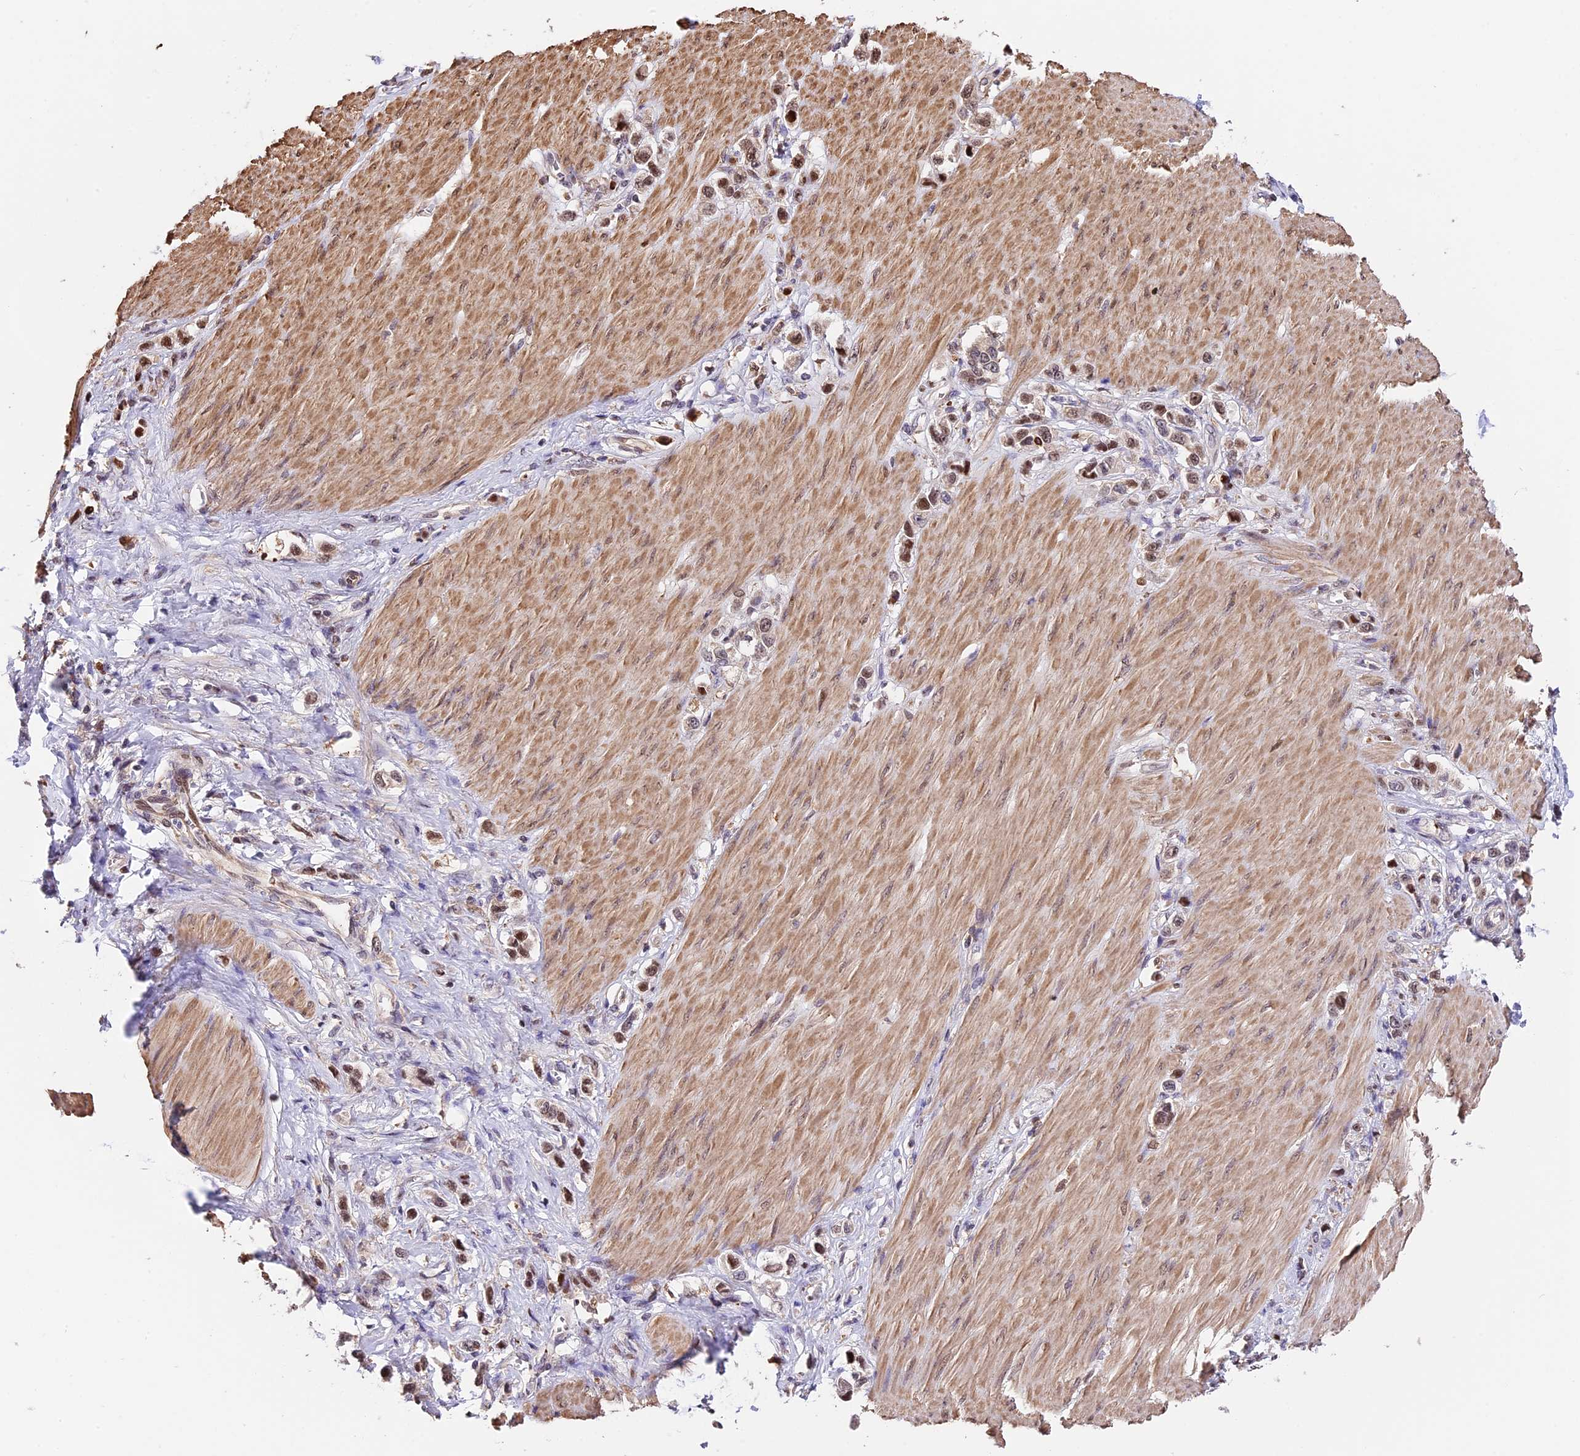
{"staining": {"intensity": "moderate", "quantity": ">75%", "location": "nuclear"}, "tissue": "stomach cancer", "cell_type": "Tumor cells", "image_type": "cancer", "snomed": [{"axis": "morphology", "description": "Normal tissue, NOS"}, {"axis": "morphology", "description": "Adenocarcinoma, NOS"}, {"axis": "topography", "description": "Stomach, upper"}, {"axis": "topography", "description": "Stomach"}], "caption": "Stomach cancer was stained to show a protein in brown. There is medium levels of moderate nuclear expression in about >75% of tumor cells. (brown staining indicates protein expression, while blue staining denotes nuclei).", "gene": "HERPUD1", "patient": {"sex": "female", "age": 65}}